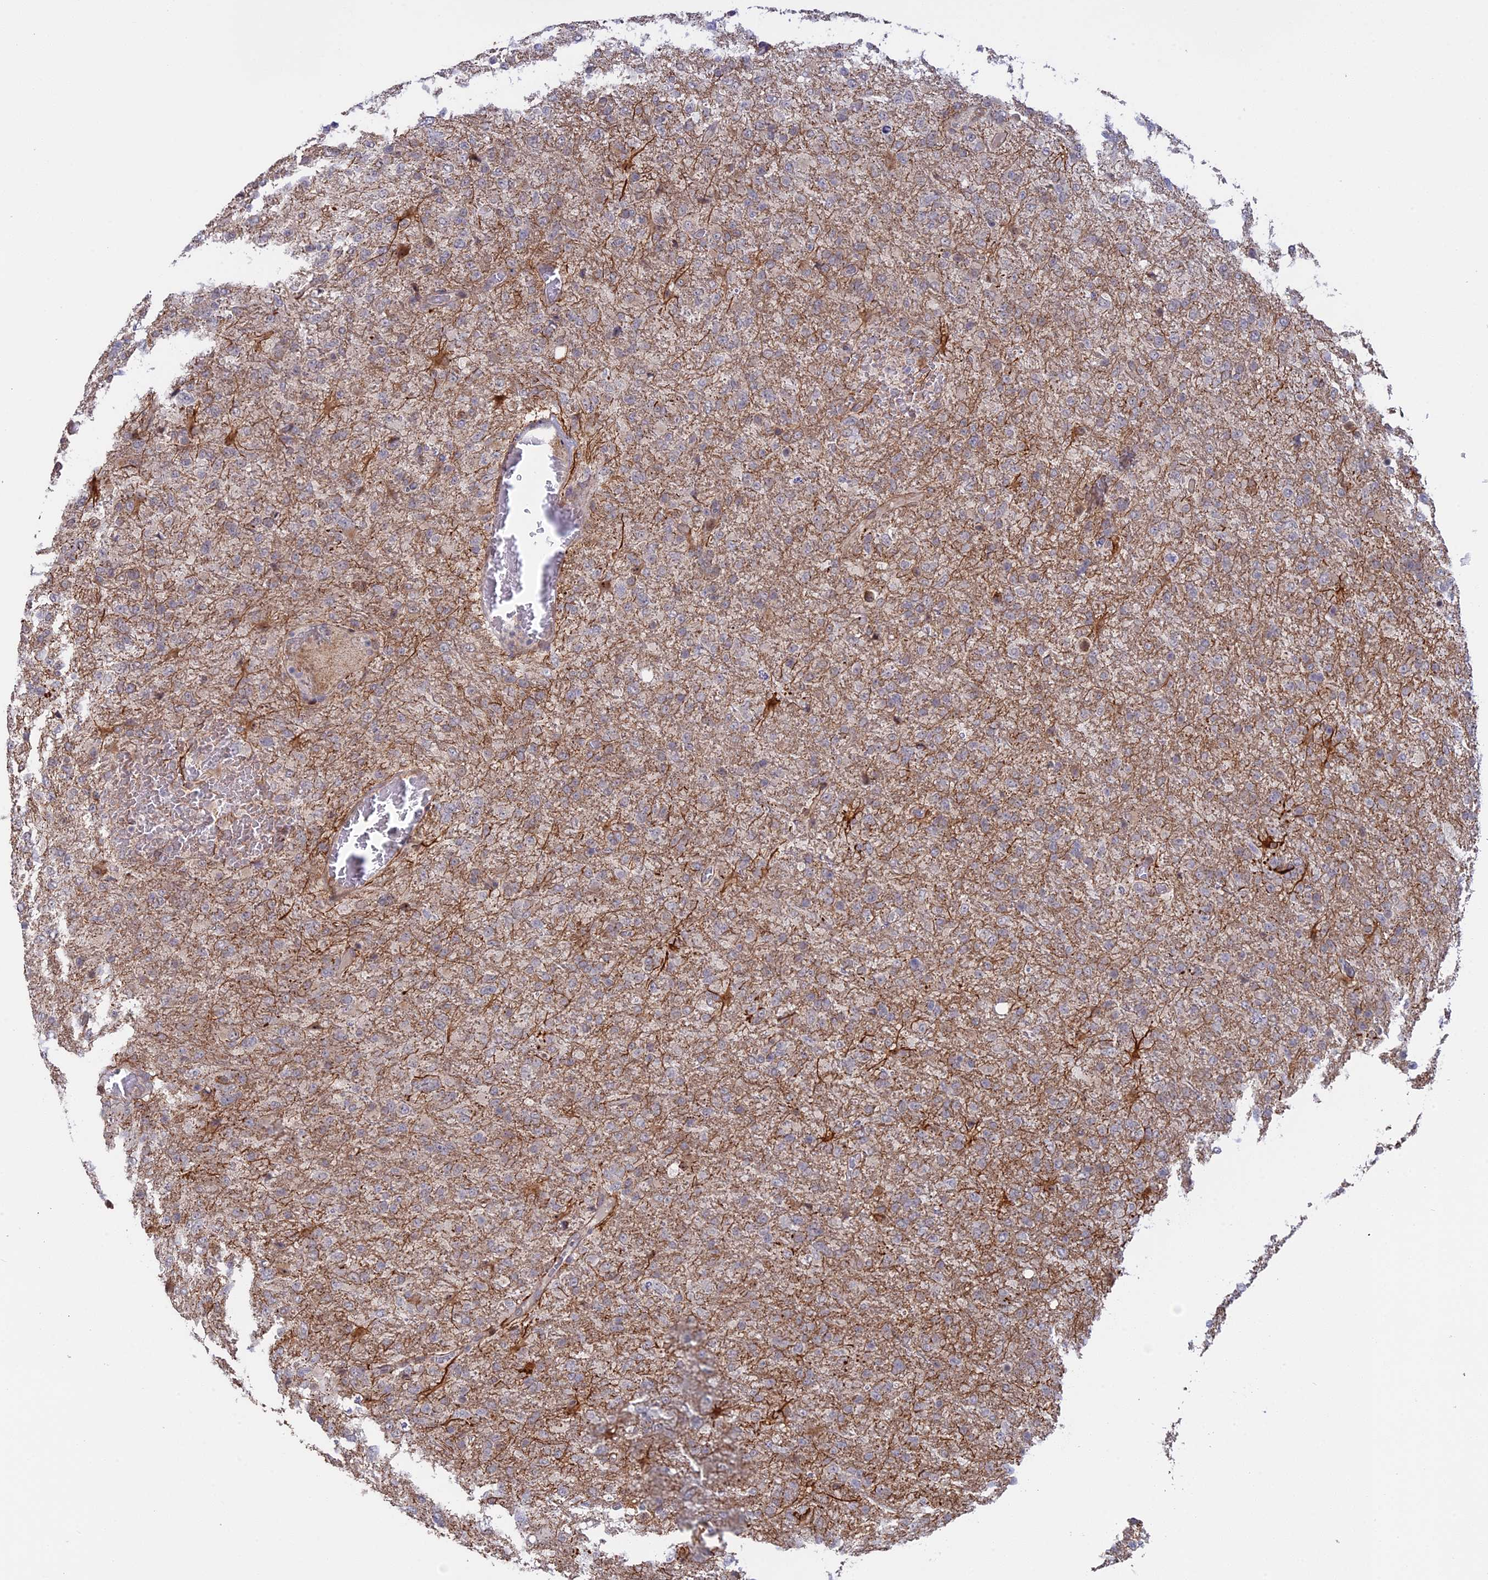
{"staining": {"intensity": "weak", "quantity": "25%-75%", "location": "cytoplasmic/membranous"}, "tissue": "glioma", "cell_type": "Tumor cells", "image_type": "cancer", "snomed": [{"axis": "morphology", "description": "Glioma, malignant, High grade"}, {"axis": "topography", "description": "Brain"}], "caption": "Approximately 25%-75% of tumor cells in human malignant glioma (high-grade) display weak cytoplasmic/membranous protein expression as visualized by brown immunohistochemical staining.", "gene": "GSKIP", "patient": {"sex": "female", "age": 74}}